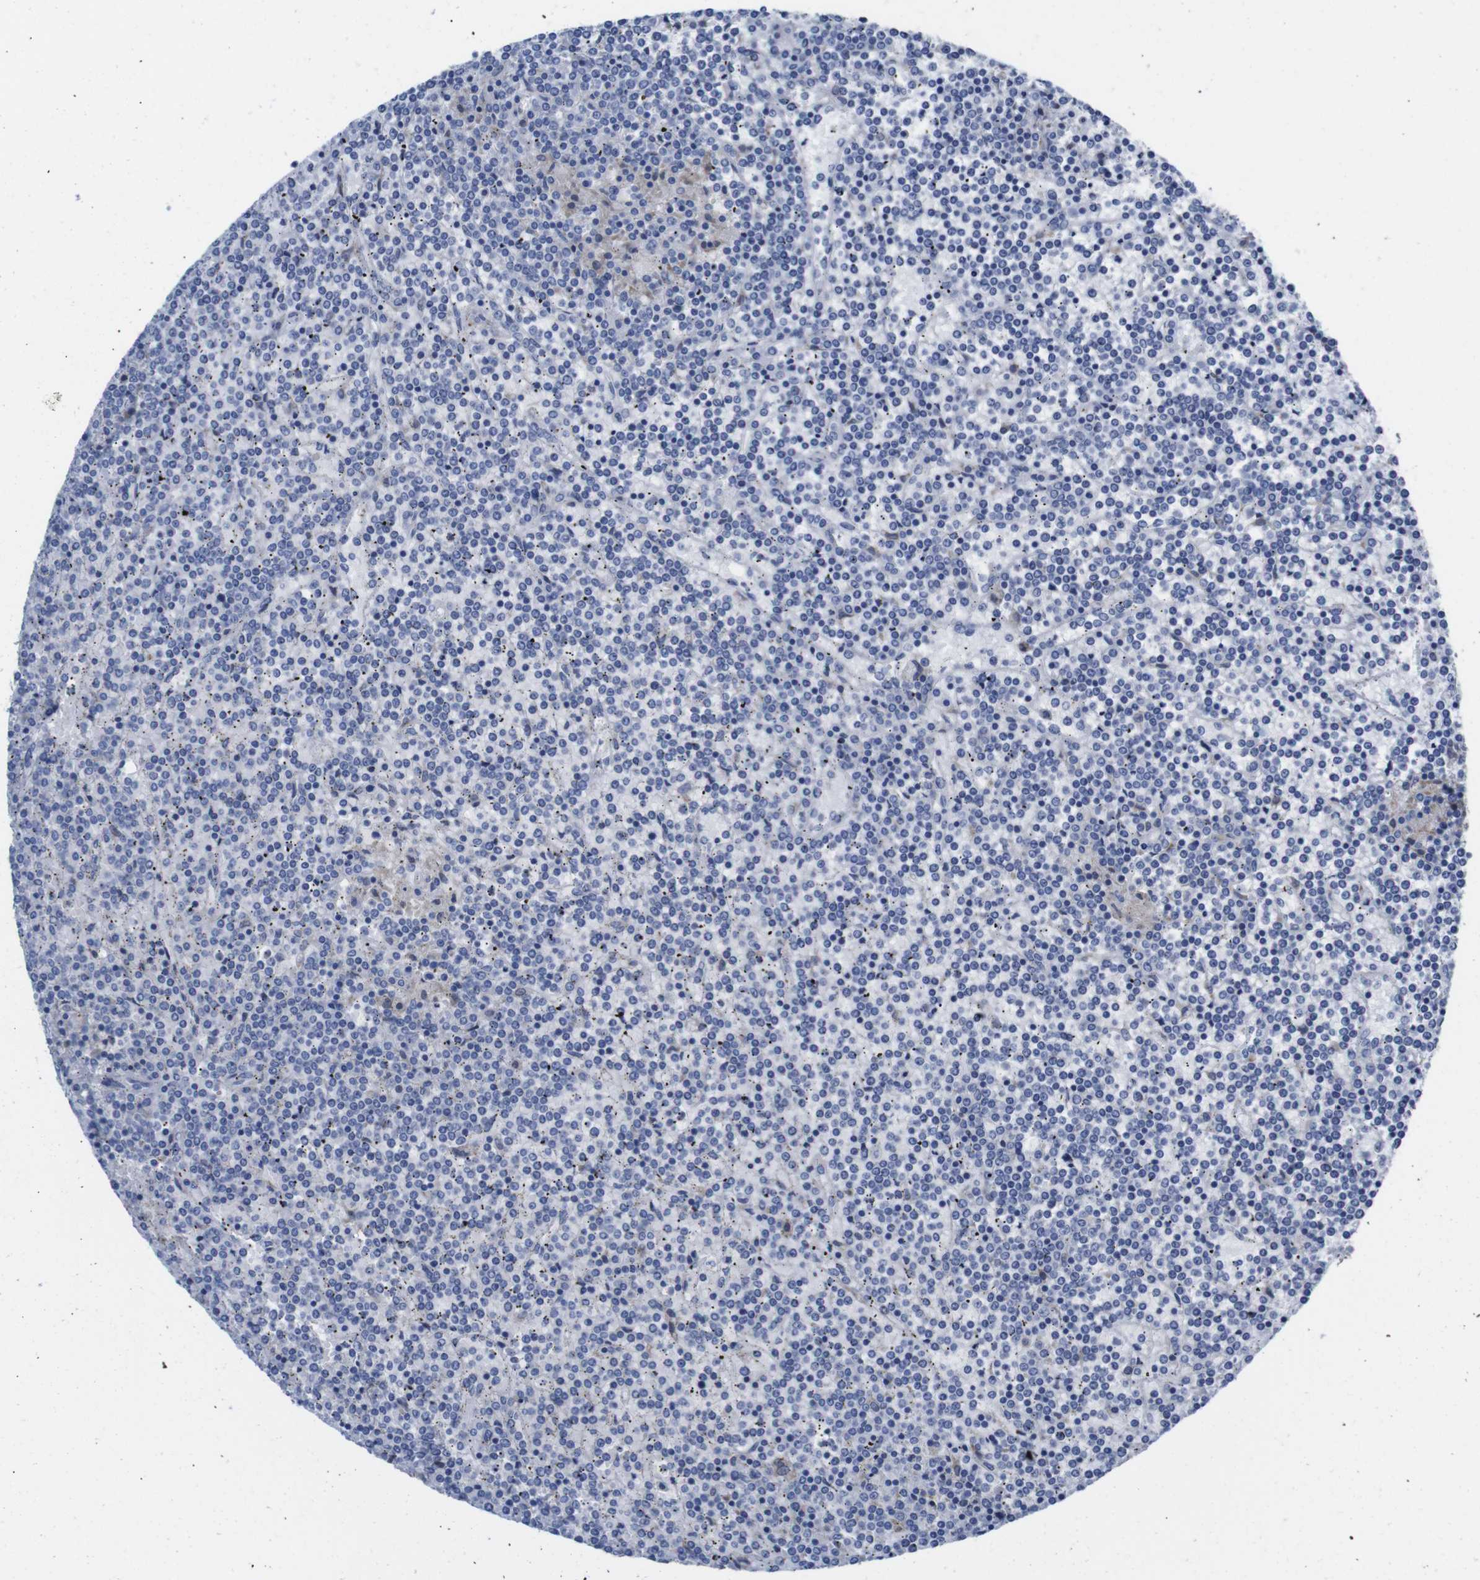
{"staining": {"intensity": "negative", "quantity": "none", "location": "none"}, "tissue": "lymphoma", "cell_type": "Tumor cells", "image_type": "cancer", "snomed": [{"axis": "morphology", "description": "Malignant lymphoma, non-Hodgkin's type, Low grade"}, {"axis": "topography", "description": "Spleen"}], "caption": "This is an immunohistochemistry (IHC) image of malignant lymphoma, non-Hodgkin's type (low-grade). There is no positivity in tumor cells.", "gene": "TCEAL9", "patient": {"sex": "female", "age": 19}}